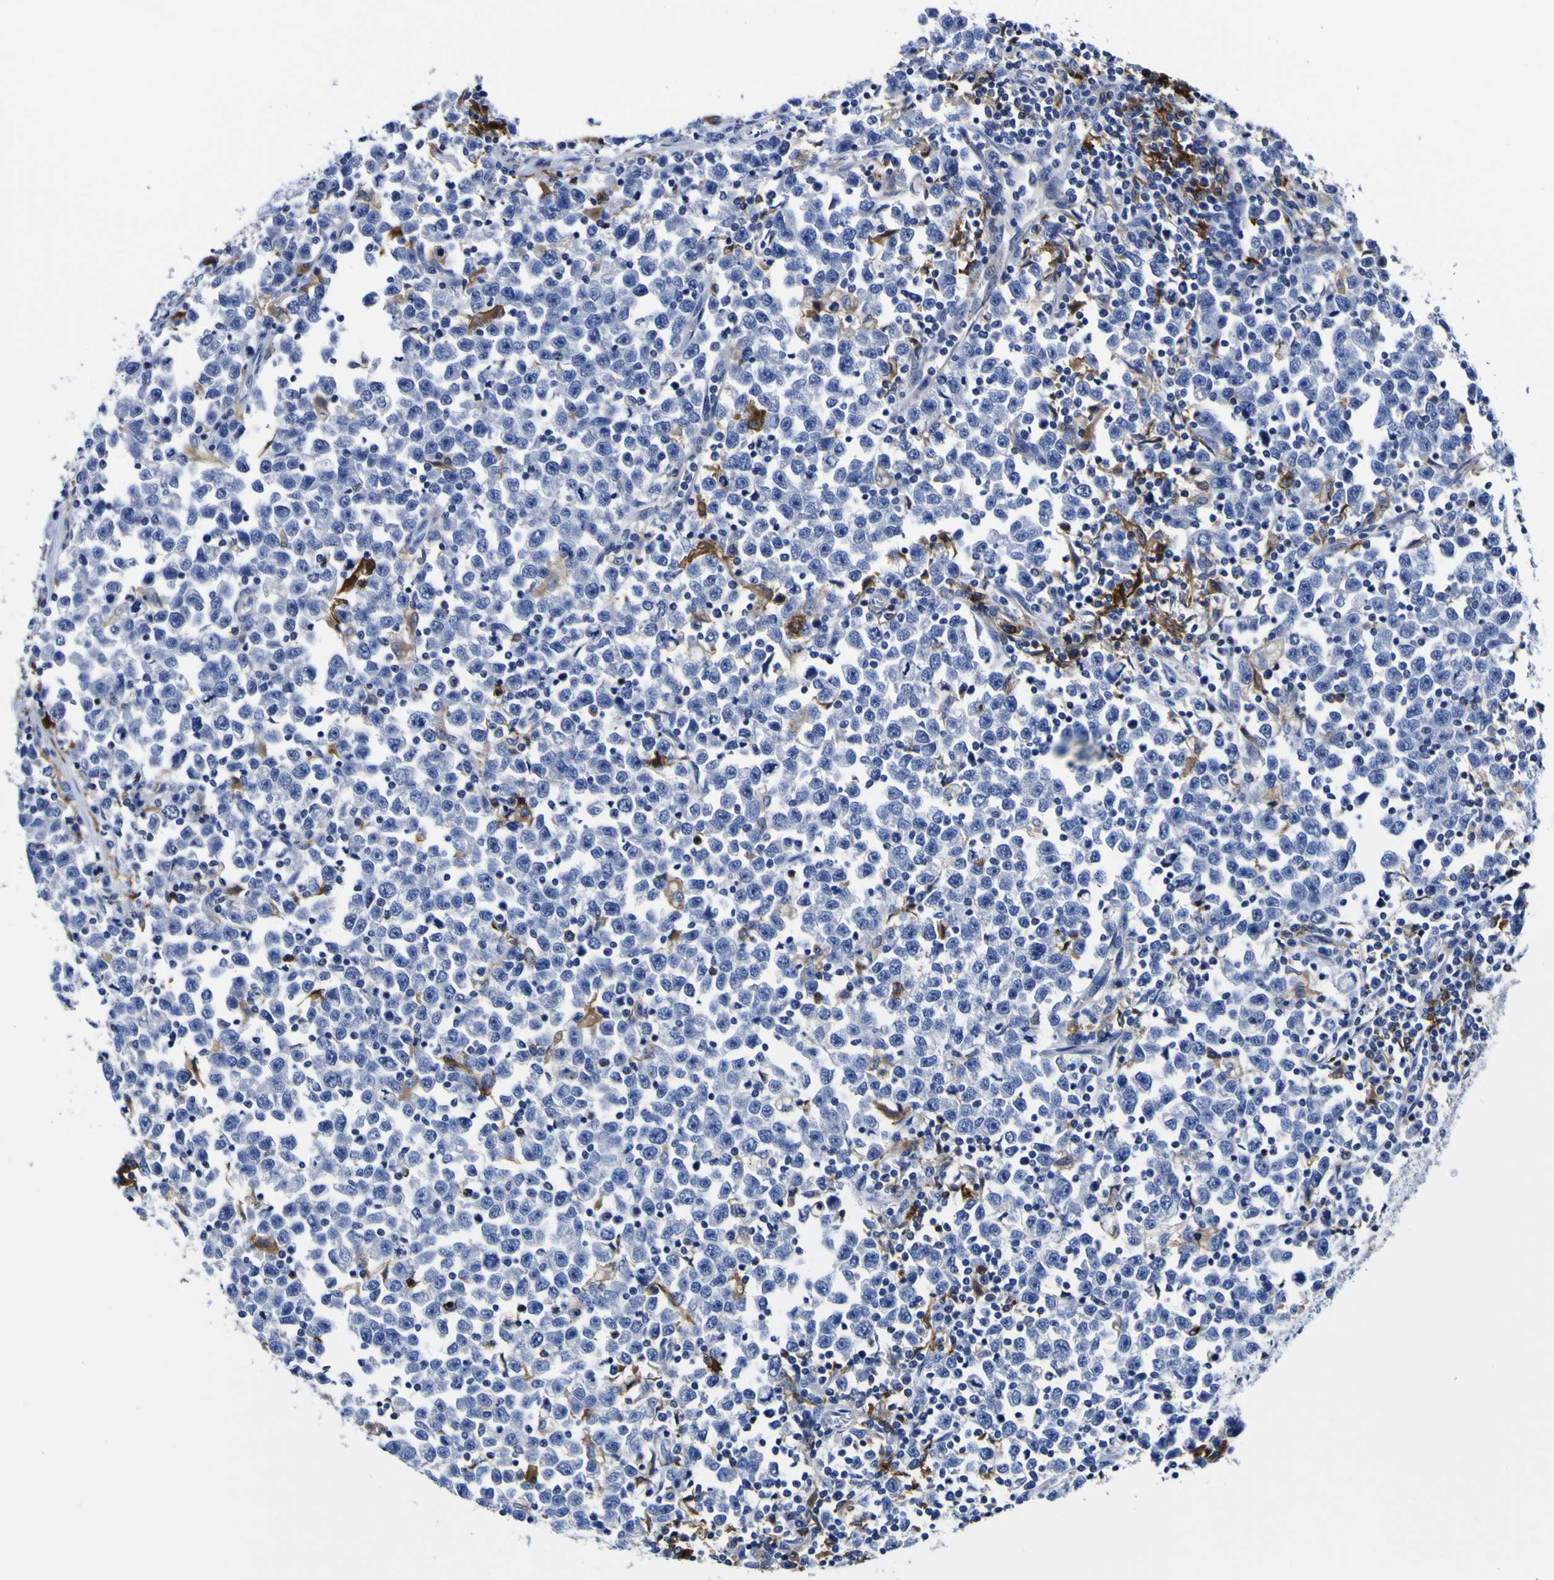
{"staining": {"intensity": "strong", "quantity": "<25%", "location": "cytoplasmic/membranous"}, "tissue": "testis cancer", "cell_type": "Tumor cells", "image_type": "cancer", "snomed": [{"axis": "morphology", "description": "Seminoma, NOS"}, {"axis": "topography", "description": "Testis"}], "caption": "There is medium levels of strong cytoplasmic/membranous expression in tumor cells of testis seminoma, as demonstrated by immunohistochemical staining (brown color).", "gene": "HLA-DQA1", "patient": {"sex": "male", "age": 43}}